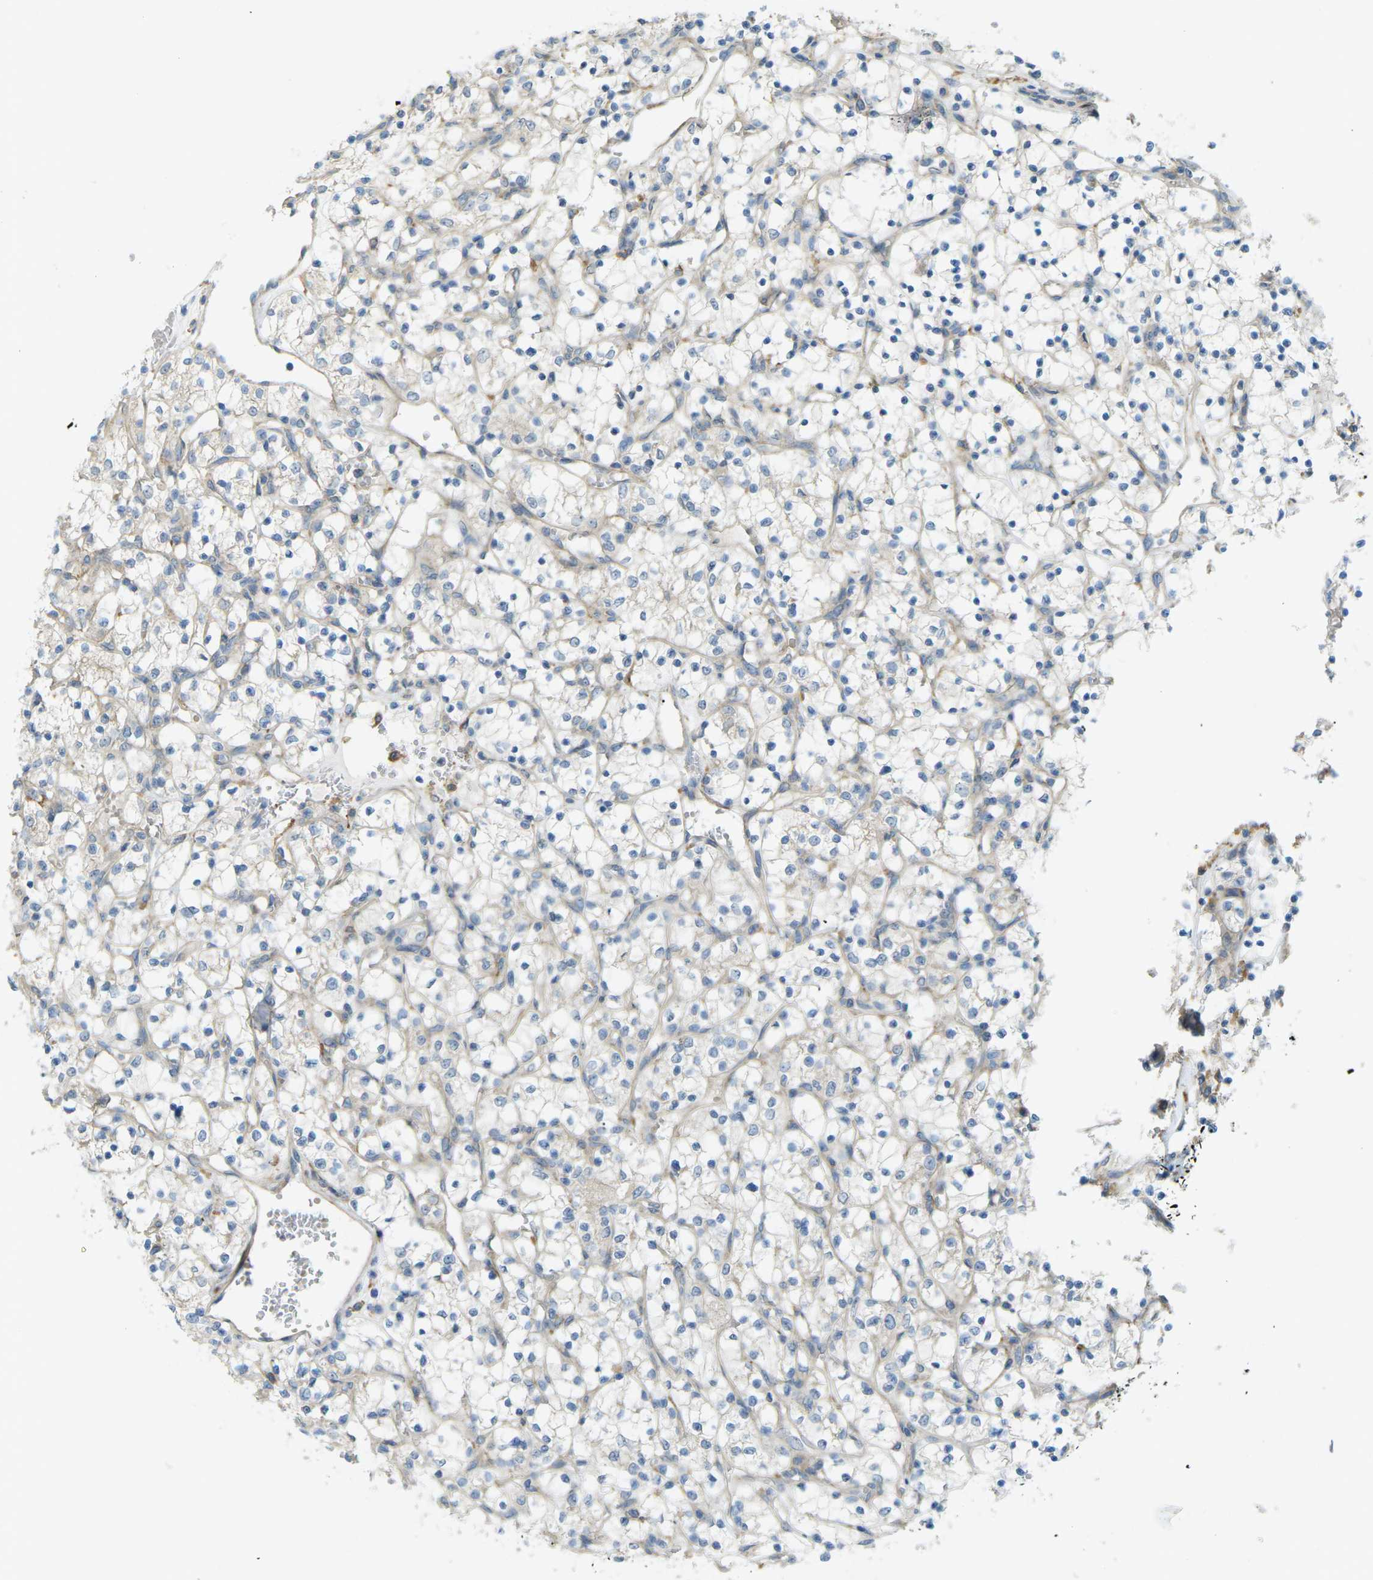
{"staining": {"intensity": "negative", "quantity": "none", "location": "none"}, "tissue": "renal cancer", "cell_type": "Tumor cells", "image_type": "cancer", "snomed": [{"axis": "morphology", "description": "Adenocarcinoma, NOS"}, {"axis": "topography", "description": "Kidney"}], "caption": "IHC photomicrograph of human renal cancer (adenocarcinoma) stained for a protein (brown), which demonstrates no positivity in tumor cells.", "gene": "MYLK4", "patient": {"sex": "female", "age": 69}}